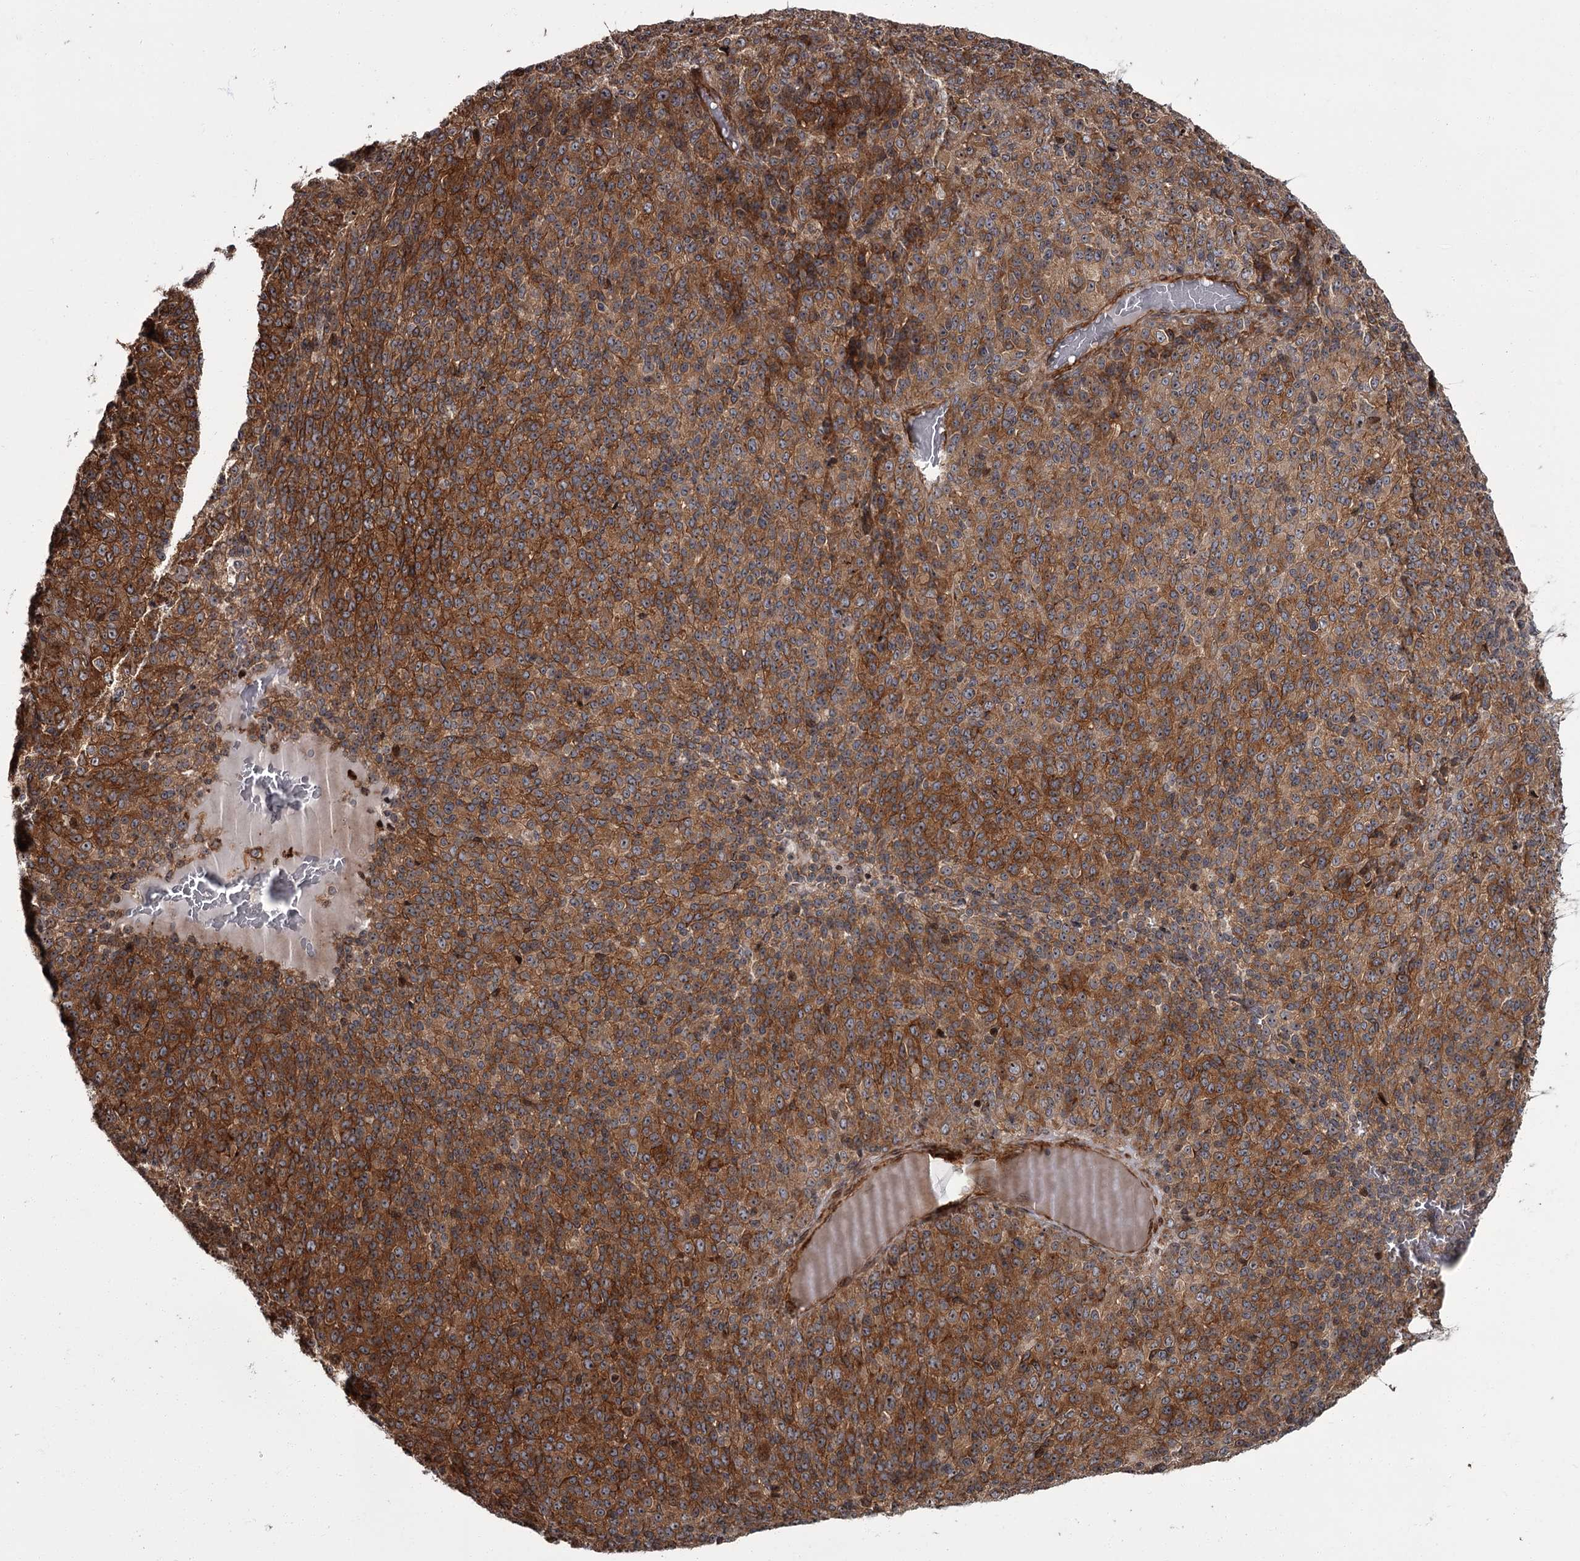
{"staining": {"intensity": "strong", "quantity": ">75%", "location": "cytoplasmic/membranous,nuclear"}, "tissue": "melanoma", "cell_type": "Tumor cells", "image_type": "cancer", "snomed": [{"axis": "morphology", "description": "Malignant melanoma, Metastatic site"}, {"axis": "topography", "description": "Brain"}], "caption": "Protein staining reveals strong cytoplasmic/membranous and nuclear expression in about >75% of tumor cells in malignant melanoma (metastatic site). (DAB (3,3'-diaminobenzidine) IHC with brightfield microscopy, high magnification).", "gene": "THAP9", "patient": {"sex": "female", "age": 56}}